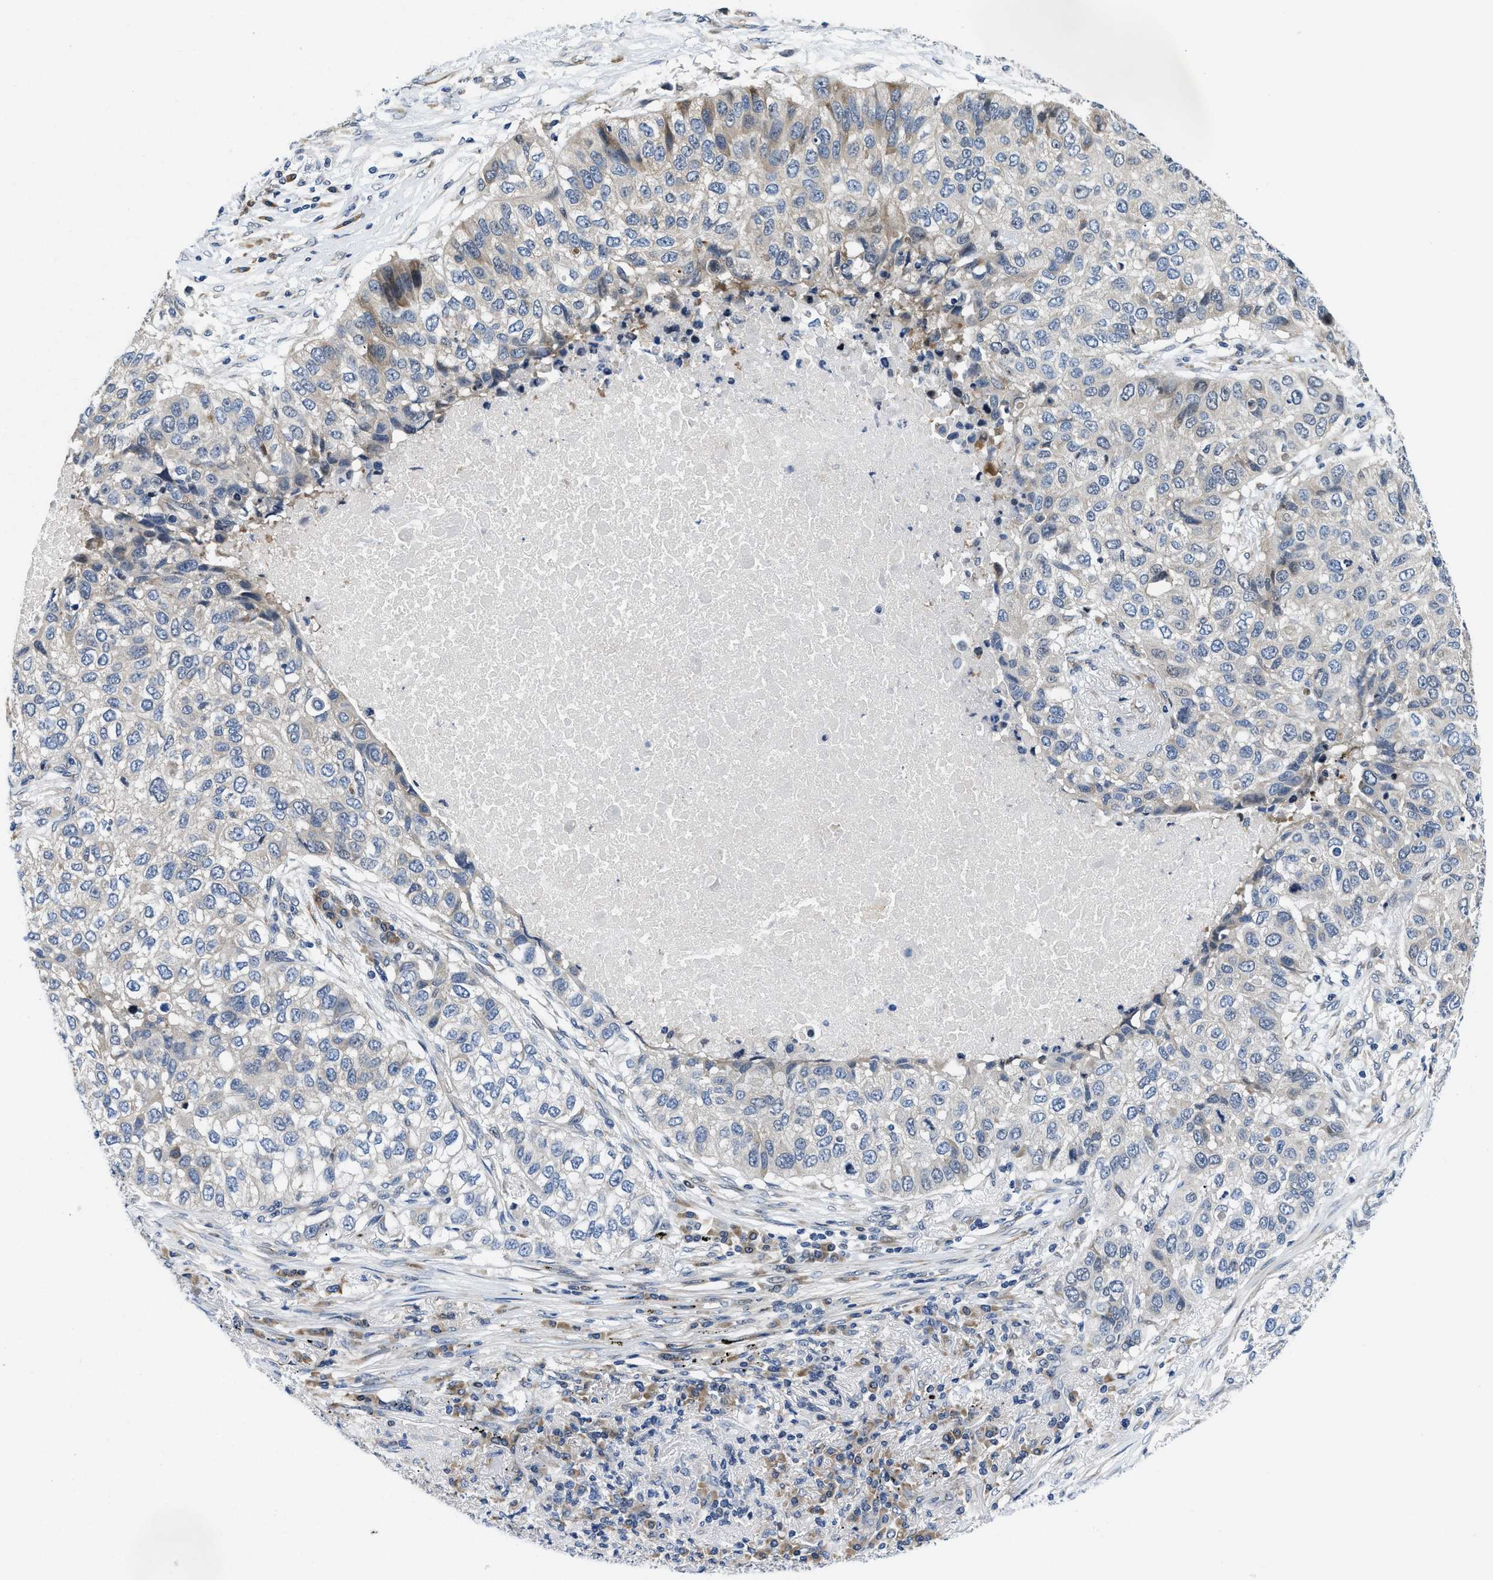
{"staining": {"intensity": "weak", "quantity": "<25%", "location": "cytoplasmic/membranous"}, "tissue": "lung cancer", "cell_type": "Tumor cells", "image_type": "cancer", "snomed": [{"axis": "morphology", "description": "Squamous cell carcinoma, NOS"}, {"axis": "topography", "description": "Lung"}], "caption": "Squamous cell carcinoma (lung) was stained to show a protein in brown. There is no significant staining in tumor cells.", "gene": "IKBKE", "patient": {"sex": "male", "age": 57}}